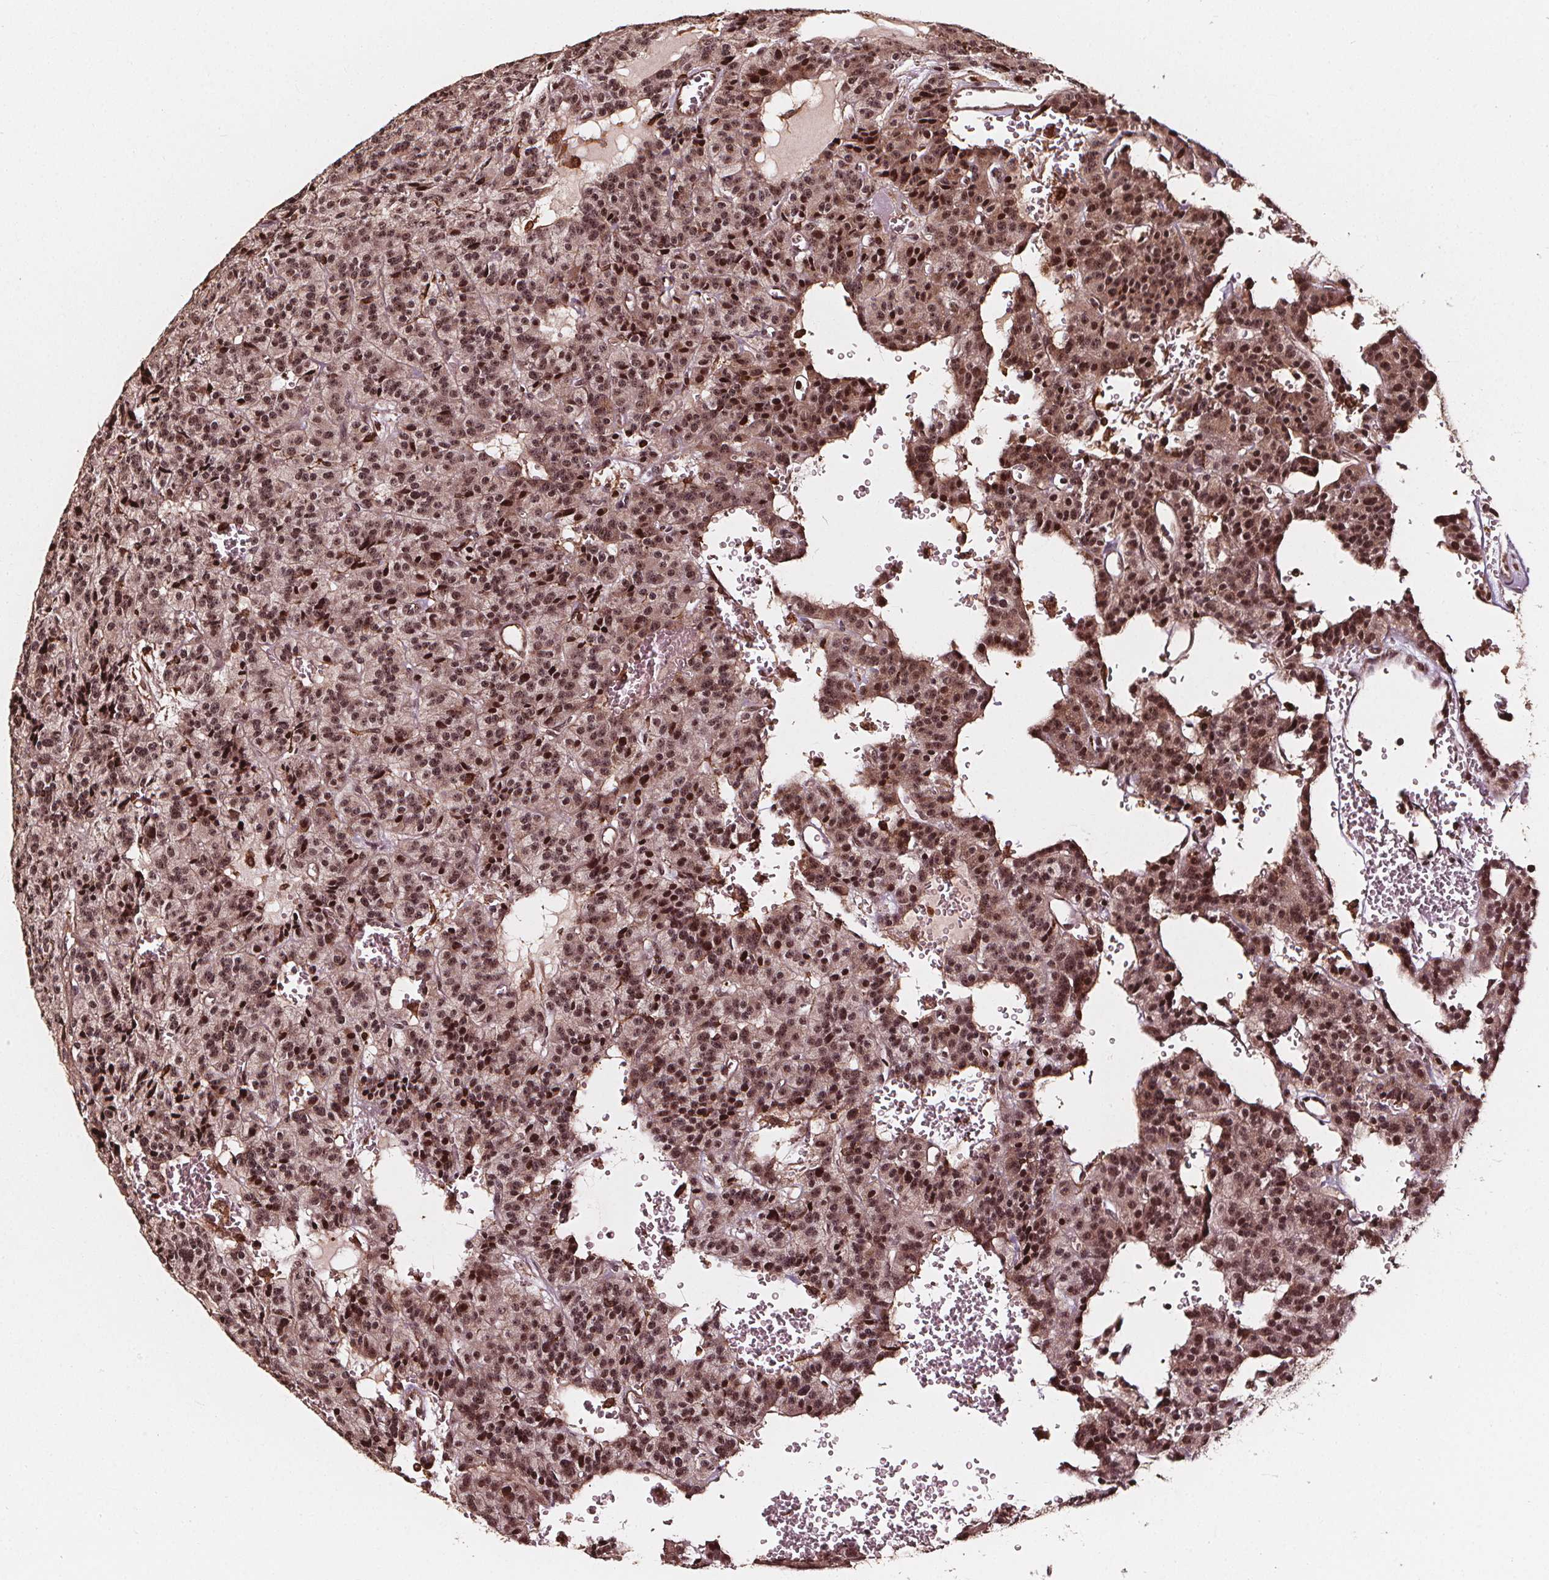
{"staining": {"intensity": "moderate", "quantity": "25%-75%", "location": "nuclear"}, "tissue": "carcinoid", "cell_type": "Tumor cells", "image_type": "cancer", "snomed": [{"axis": "morphology", "description": "Carcinoid, malignant, NOS"}, {"axis": "topography", "description": "Lung"}], "caption": "Carcinoid stained with a brown dye displays moderate nuclear positive staining in about 25%-75% of tumor cells.", "gene": "EXOSC9", "patient": {"sex": "female", "age": 71}}